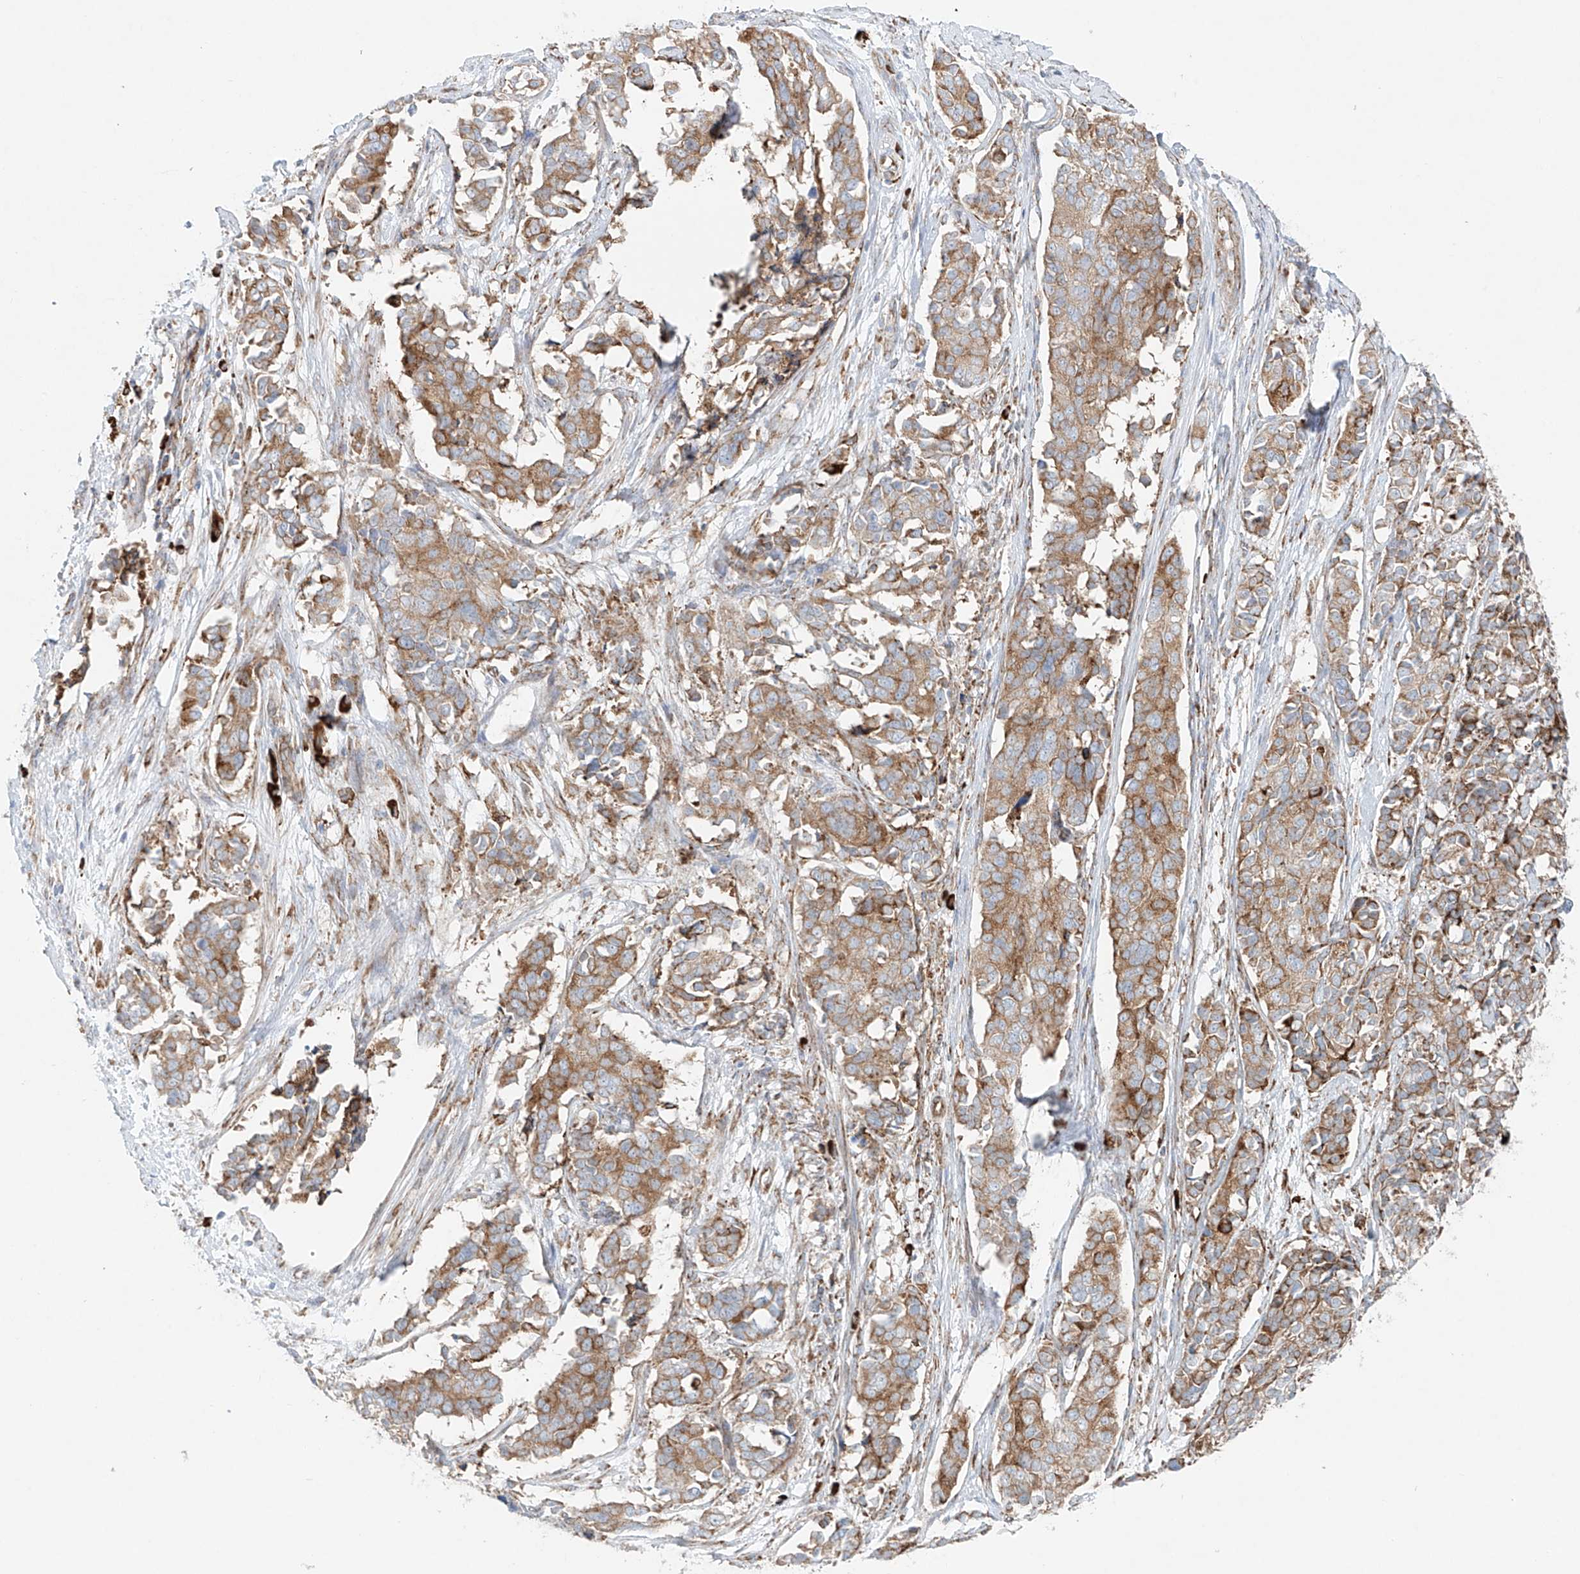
{"staining": {"intensity": "moderate", "quantity": "25%-75%", "location": "cytoplasmic/membranous"}, "tissue": "cervical cancer", "cell_type": "Tumor cells", "image_type": "cancer", "snomed": [{"axis": "morphology", "description": "Normal tissue, NOS"}, {"axis": "morphology", "description": "Squamous cell carcinoma, NOS"}, {"axis": "topography", "description": "Cervix"}], "caption": "A micrograph showing moderate cytoplasmic/membranous expression in approximately 25%-75% of tumor cells in squamous cell carcinoma (cervical), as visualized by brown immunohistochemical staining.", "gene": "EIPR1", "patient": {"sex": "female", "age": 35}}